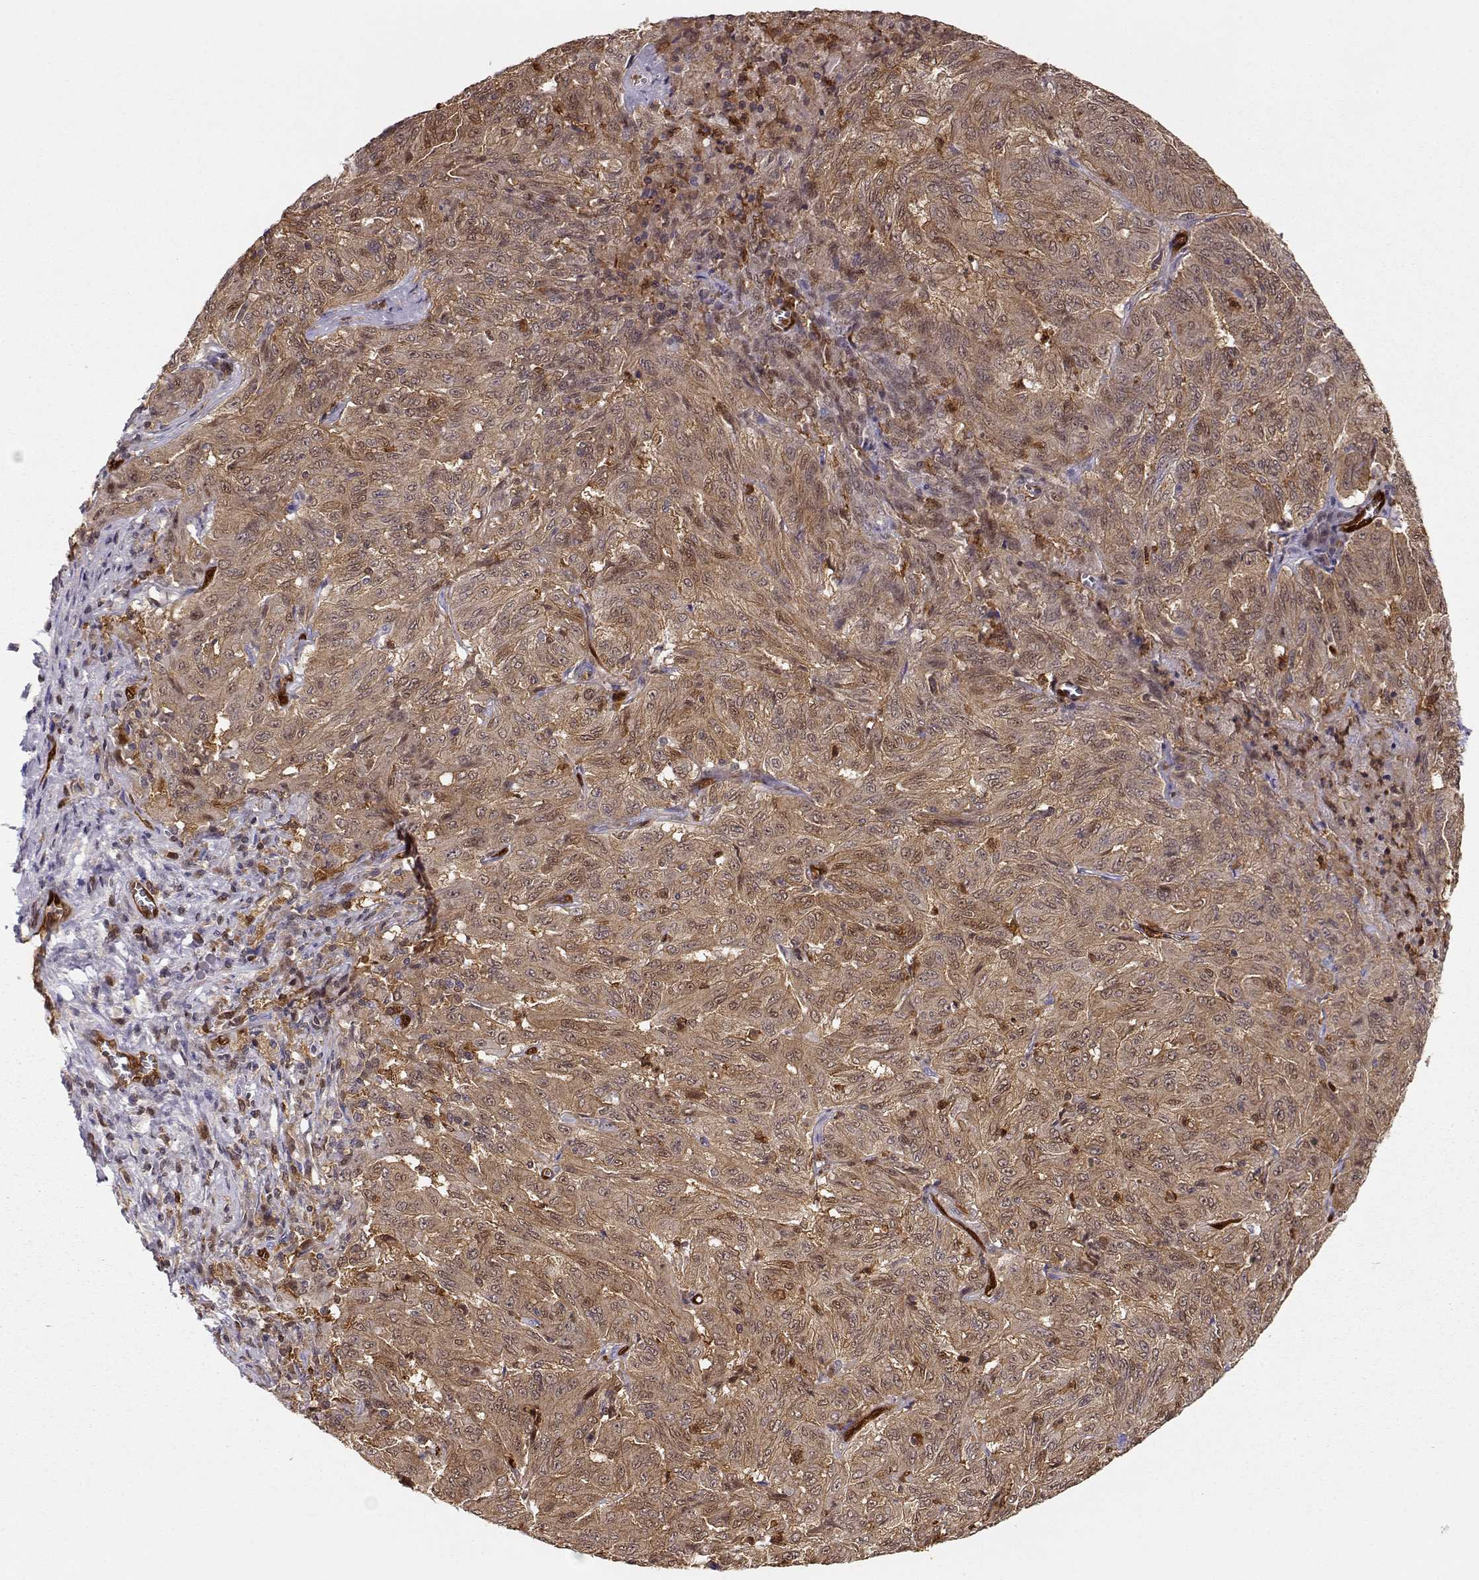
{"staining": {"intensity": "moderate", "quantity": ">75%", "location": "cytoplasmic/membranous"}, "tissue": "pancreatic cancer", "cell_type": "Tumor cells", "image_type": "cancer", "snomed": [{"axis": "morphology", "description": "Adenocarcinoma, NOS"}, {"axis": "topography", "description": "Pancreas"}], "caption": "Tumor cells display medium levels of moderate cytoplasmic/membranous staining in approximately >75% of cells in pancreatic adenocarcinoma. Nuclei are stained in blue.", "gene": "PNP", "patient": {"sex": "male", "age": 63}}